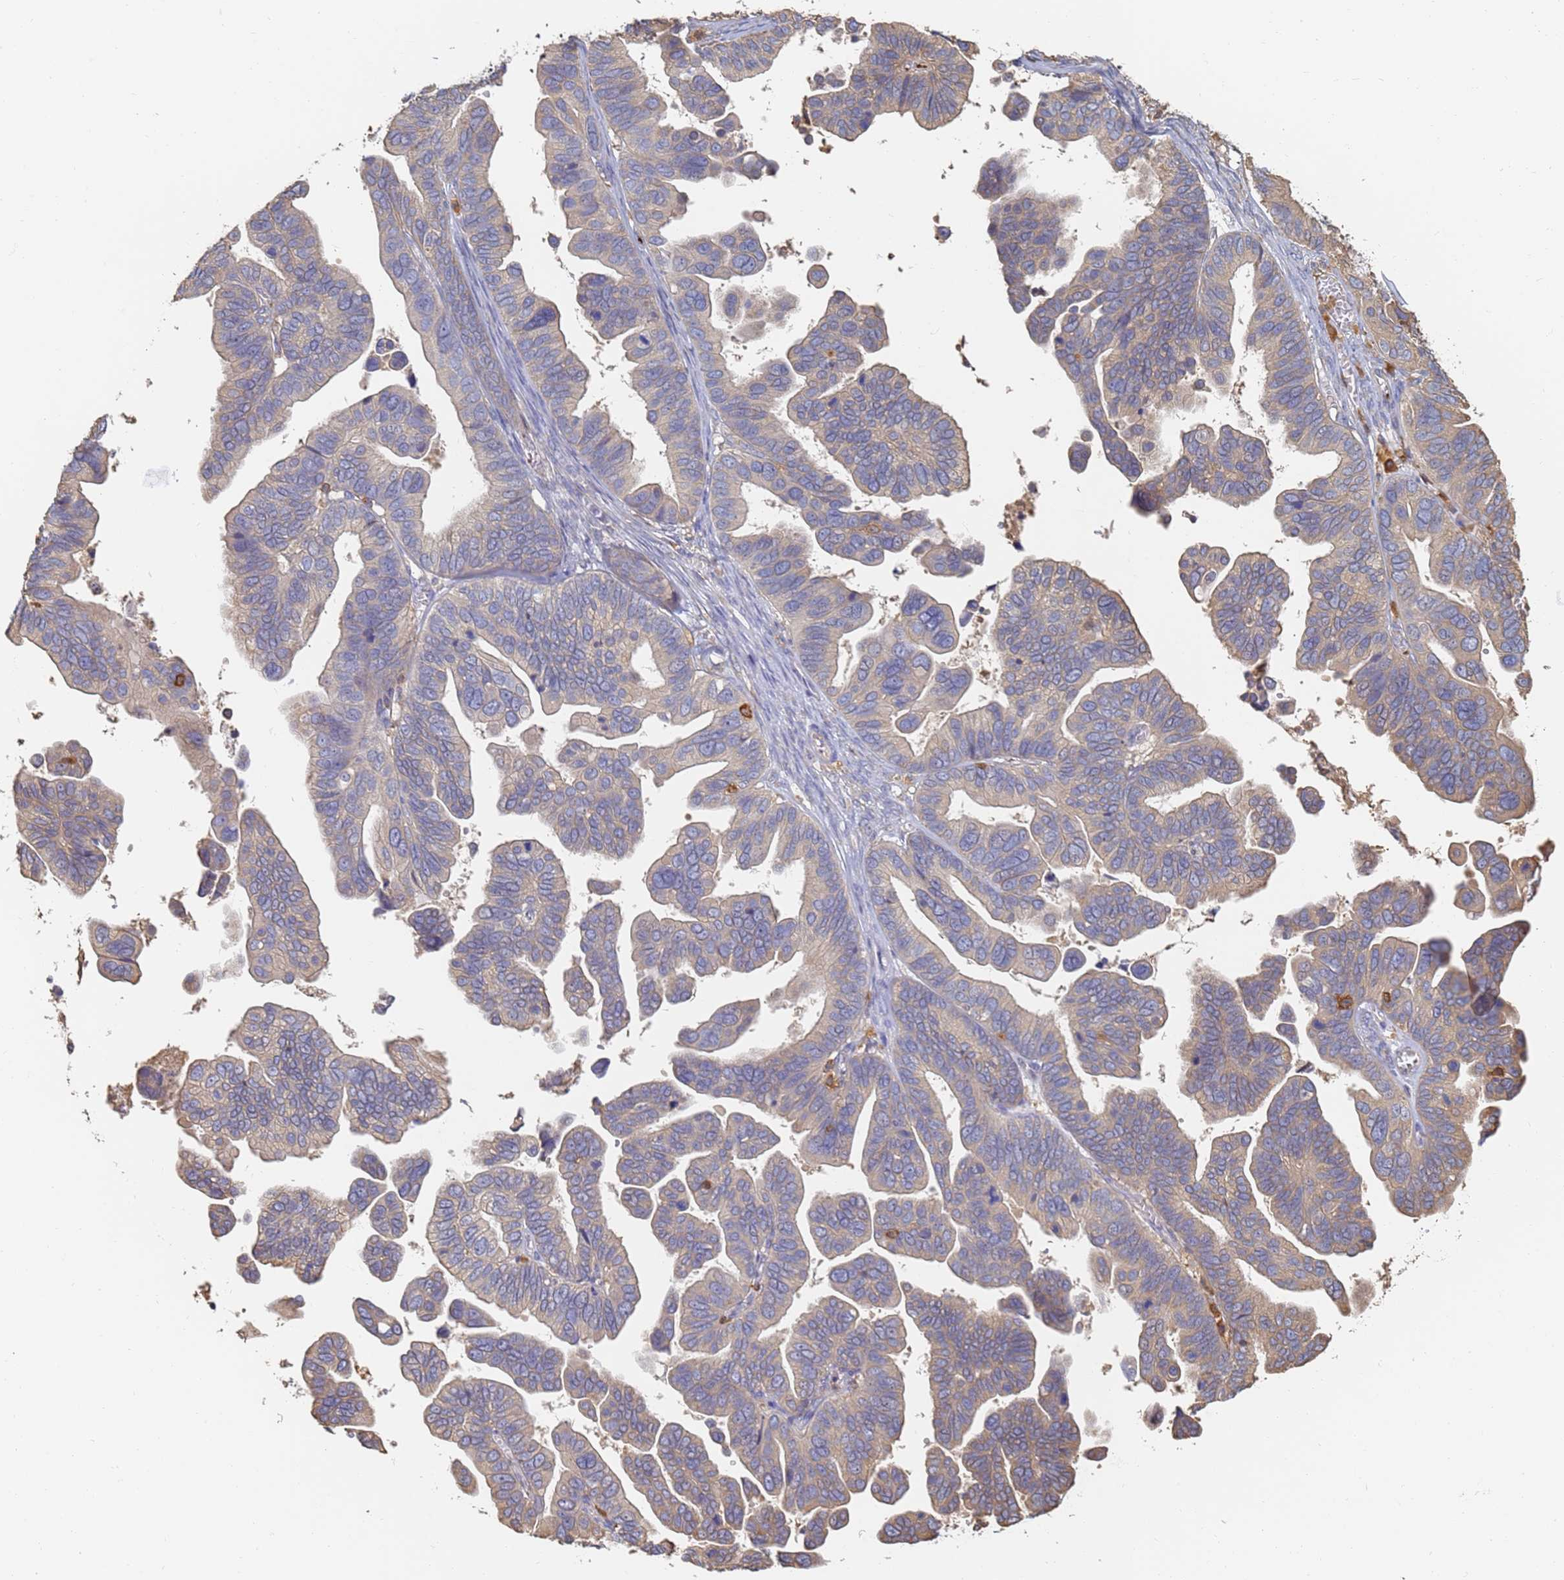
{"staining": {"intensity": "negative", "quantity": "none", "location": "none"}, "tissue": "ovarian cancer", "cell_type": "Tumor cells", "image_type": "cancer", "snomed": [{"axis": "morphology", "description": "Cystadenocarcinoma, serous, NOS"}, {"axis": "topography", "description": "Ovary"}], "caption": "Tumor cells show no significant protein staining in ovarian cancer. The staining is performed using DAB (3,3'-diaminobenzidine) brown chromogen with nuclei counter-stained in using hematoxylin.", "gene": "BIN2", "patient": {"sex": "female", "age": 56}}